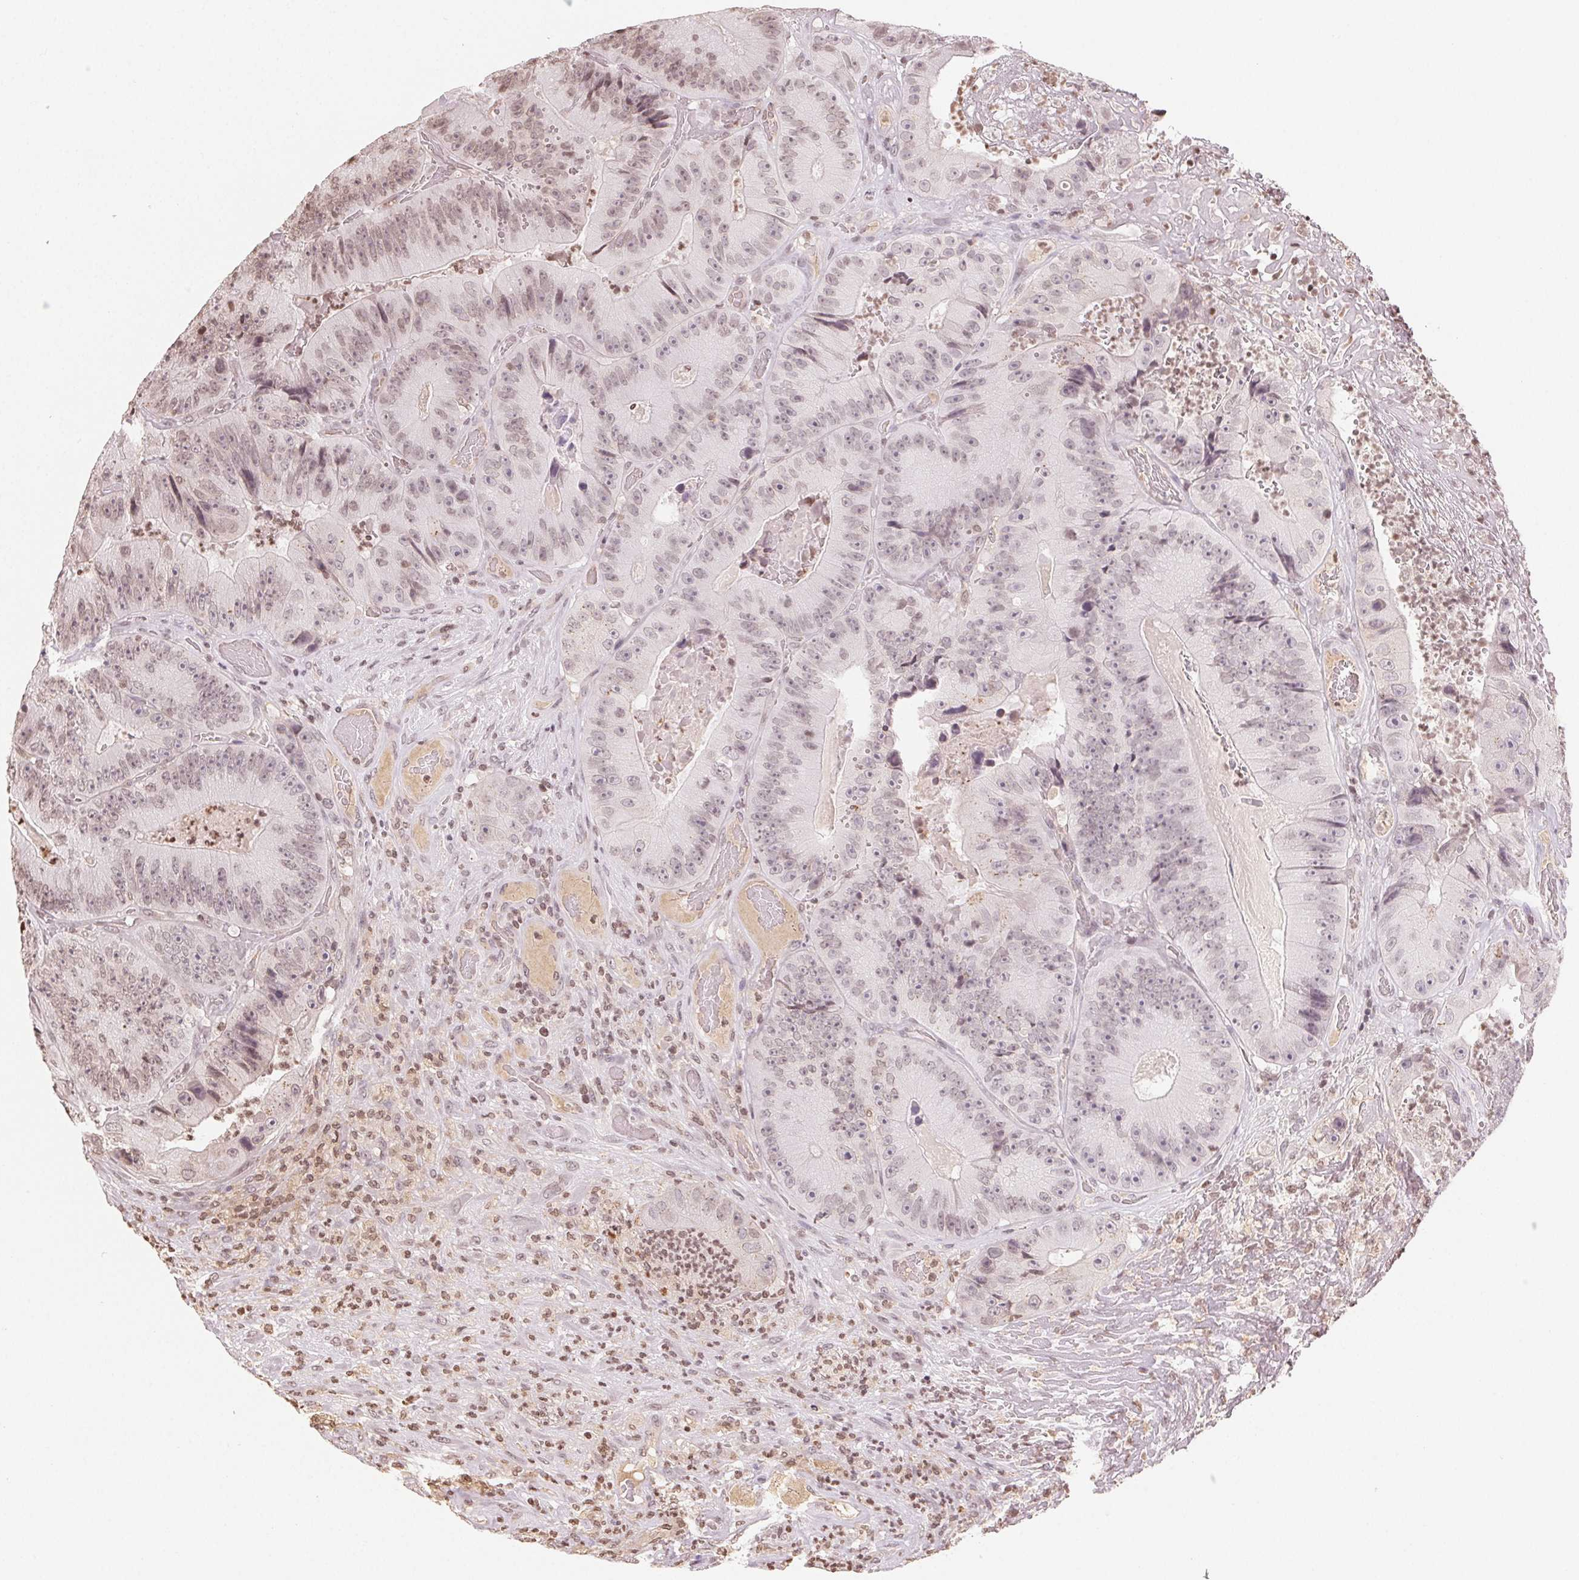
{"staining": {"intensity": "weak", "quantity": "25%-75%", "location": "nuclear"}, "tissue": "colorectal cancer", "cell_type": "Tumor cells", "image_type": "cancer", "snomed": [{"axis": "morphology", "description": "Adenocarcinoma, NOS"}, {"axis": "topography", "description": "Colon"}], "caption": "Immunohistochemical staining of human colorectal adenocarcinoma shows low levels of weak nuclear protein positivity in approximately 25%-75% of tumor cells.", "gene": "TBP", "patient": {"sex": "female", "age": 86}}